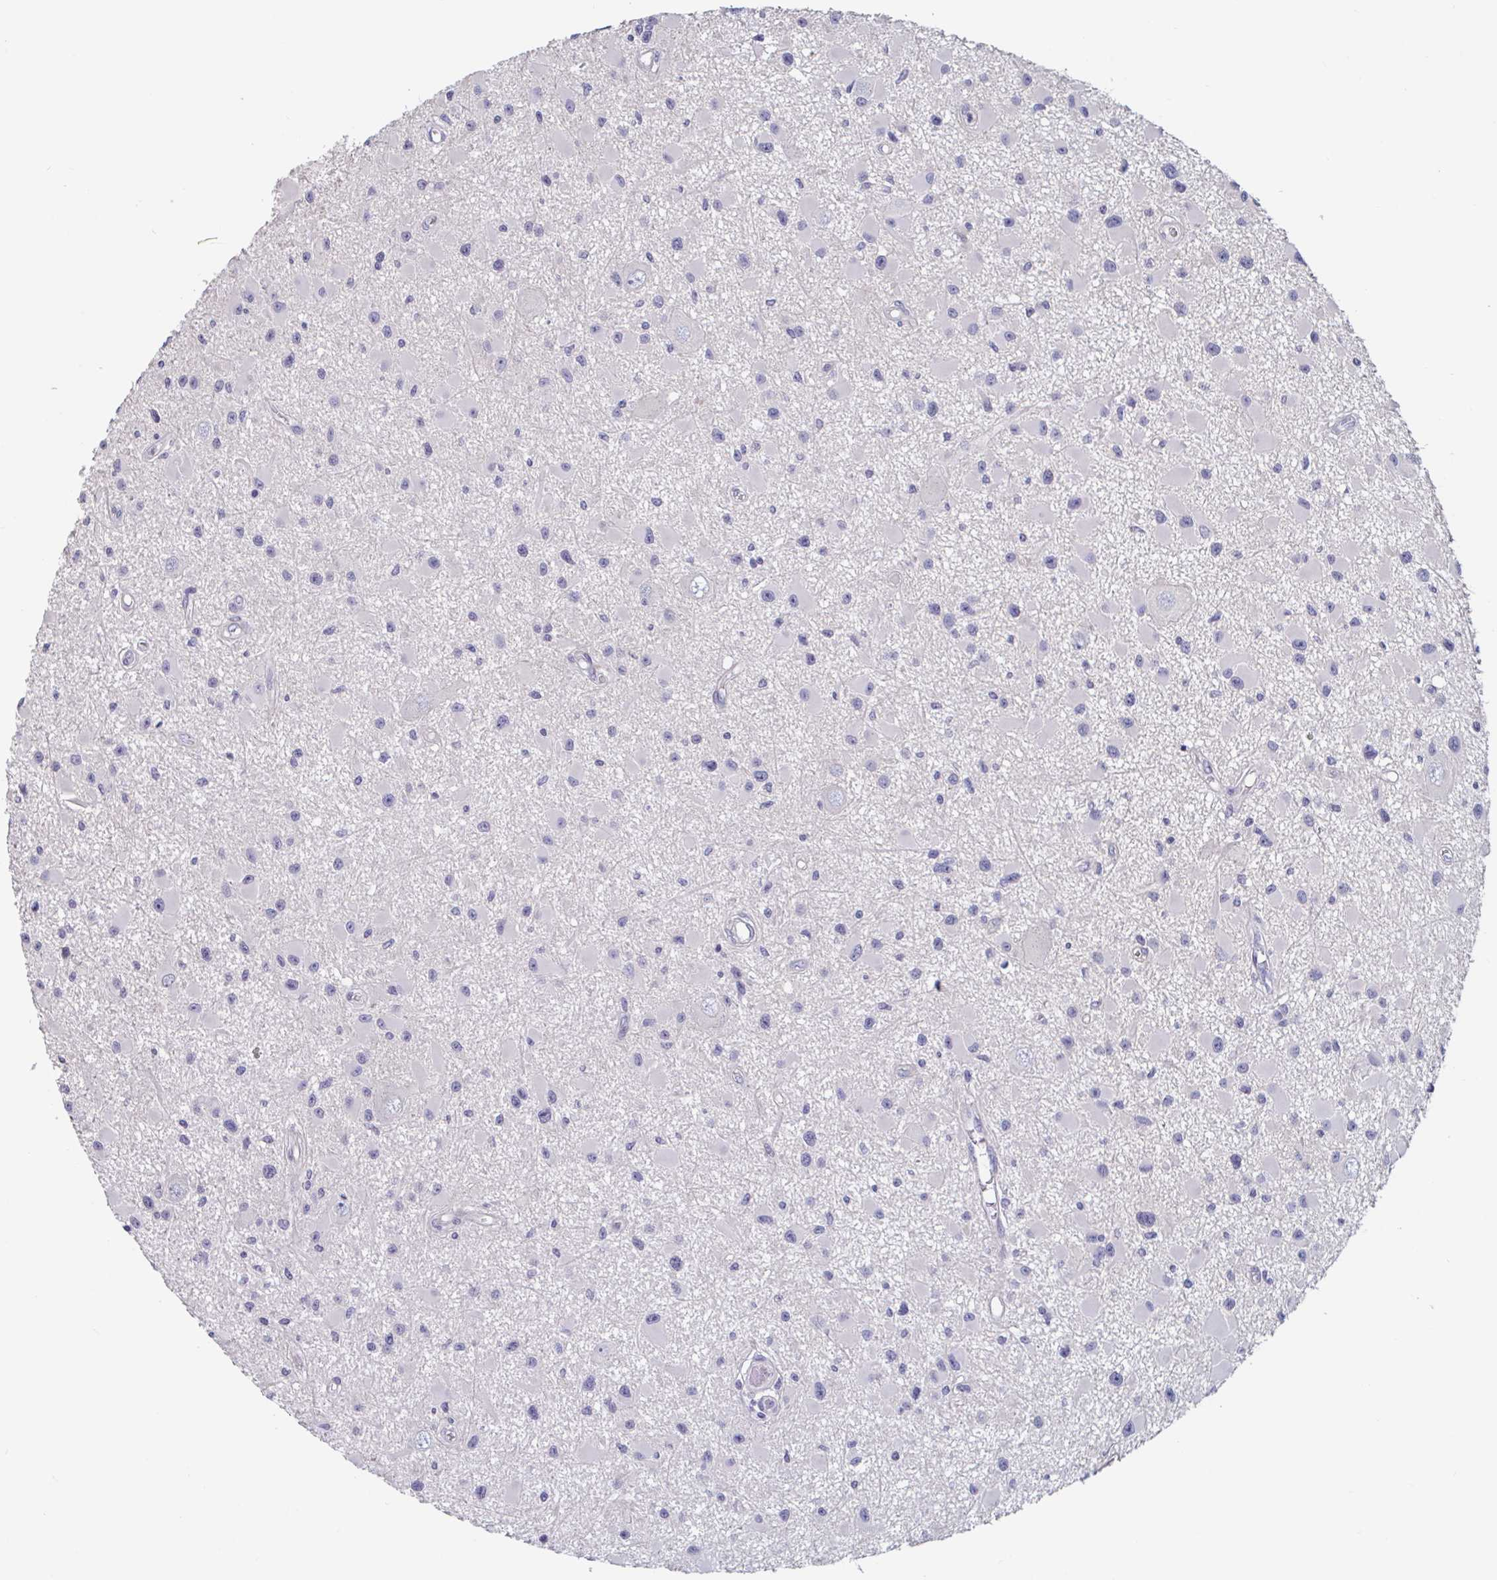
{"staining": {"intensity": "negative", "quantity": "none", "location": "none"}, "tissue": "glioma", "cell_type": "Tumor cells", "image_type": "cancer", "snomed": [{"axis": "morphology", "description": "Glioma, malignant, High grade"}, {"axis": "topography", "description": "Brain"}], "caption": "DAB immunohistochemical staining of human glioma reveals no significant staining in tumor cells.", "gene": "UNKL", "patient": {"sex": "male", "age": 54}}